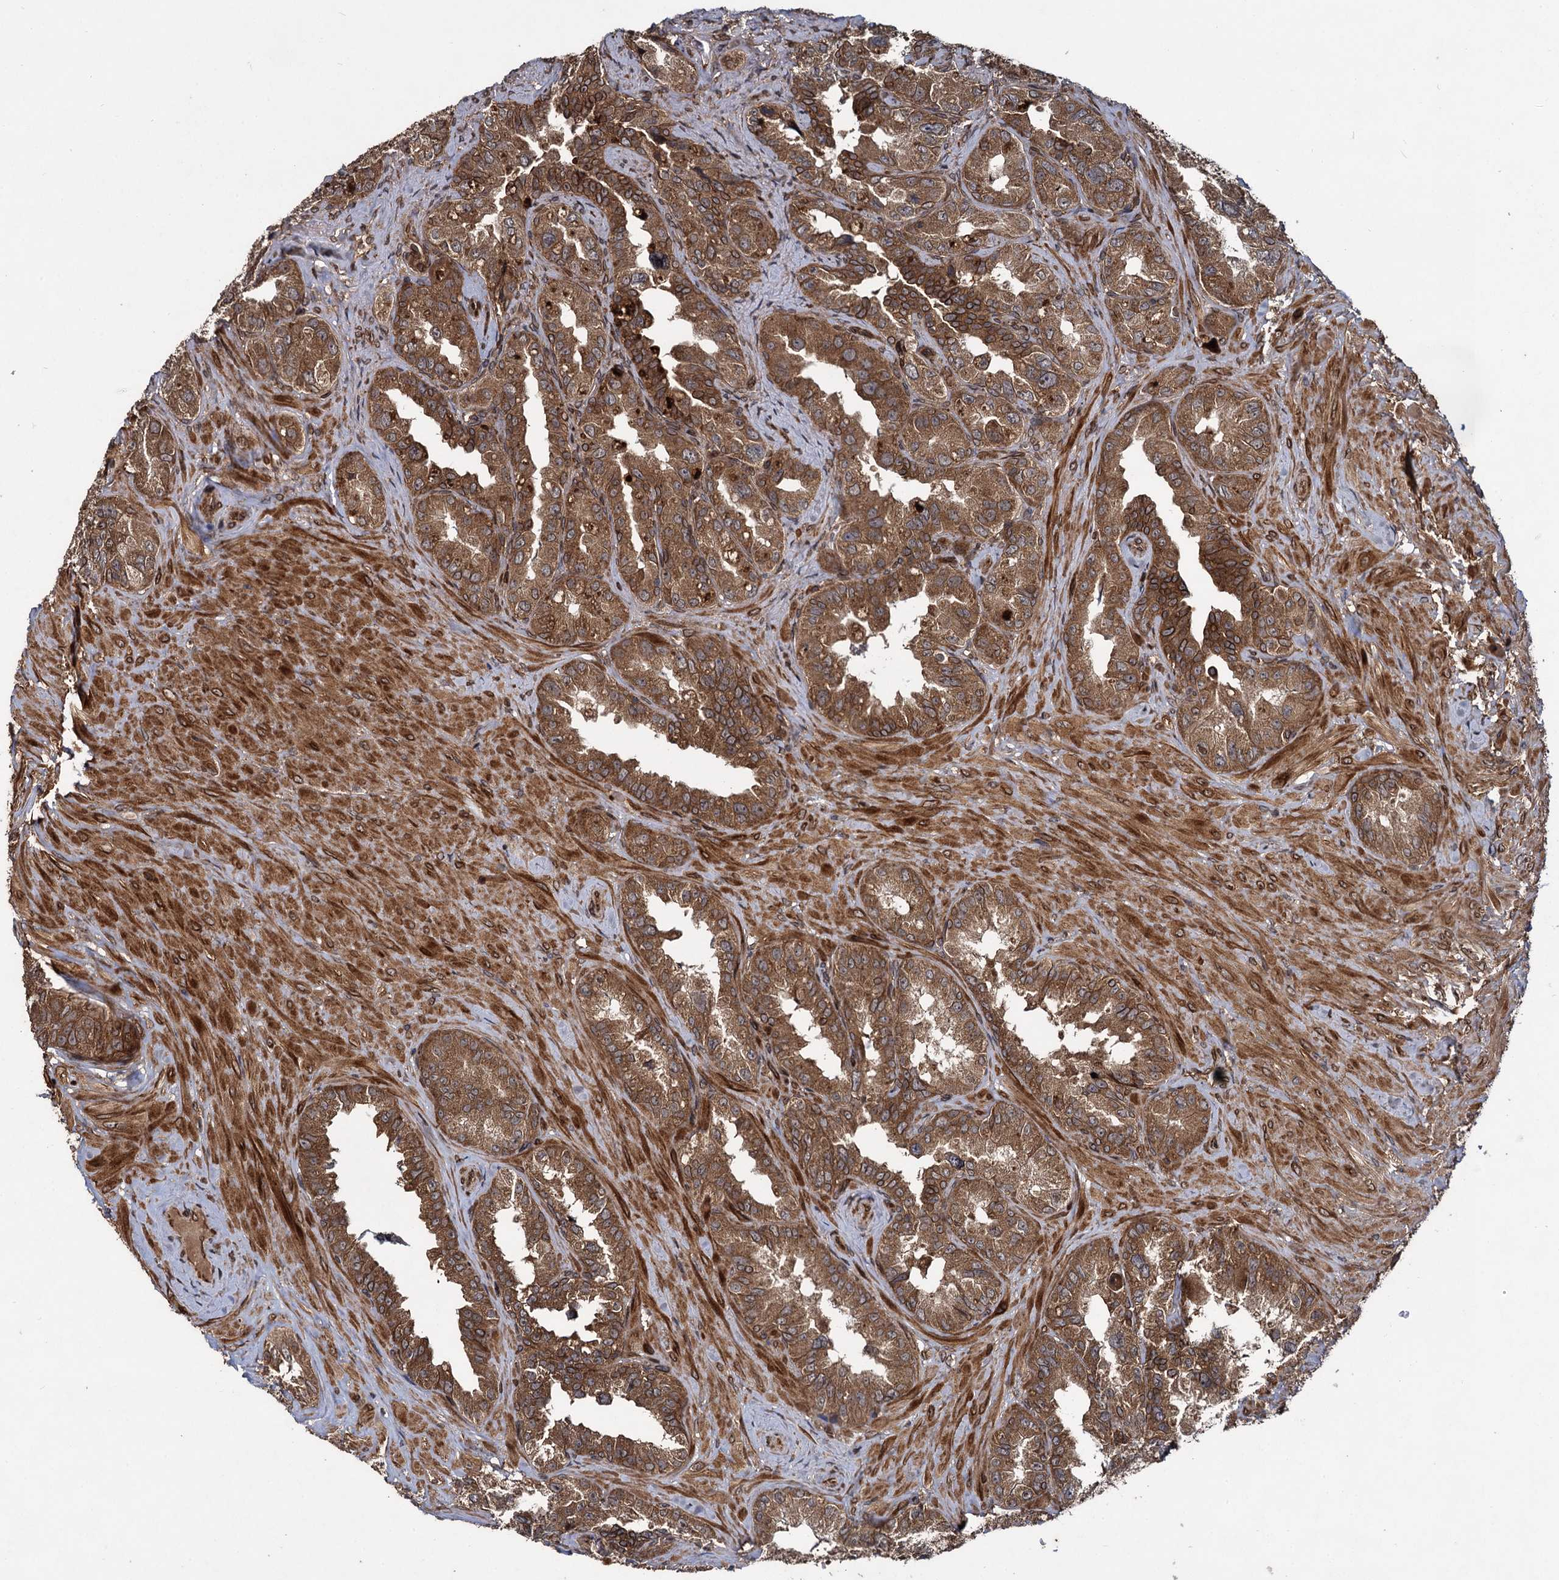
{"staining": {"intensity": "strong", "quantity": ">75%", "location": "cytoplasmic/membranous"}, "tissue": "seminal vesicle", "cell_type": "Glandular cells", "image_type": "normal", "snomed": [{"axis": "morphology", "description": "Normal tissue, NOS"}, {"axis": "topography", "description": "Seminal veicle"}, {"axis": "topography", "description": "Peripheral nerve tissue"}], "caption": "Protein expression analysis of benign seminal vesicle demonstrates strong cytoplasmic/membranous expression in about >75% of glandular cells.", "gene": "DCP1B", "patient": {"sex": "male", "age": 67}}